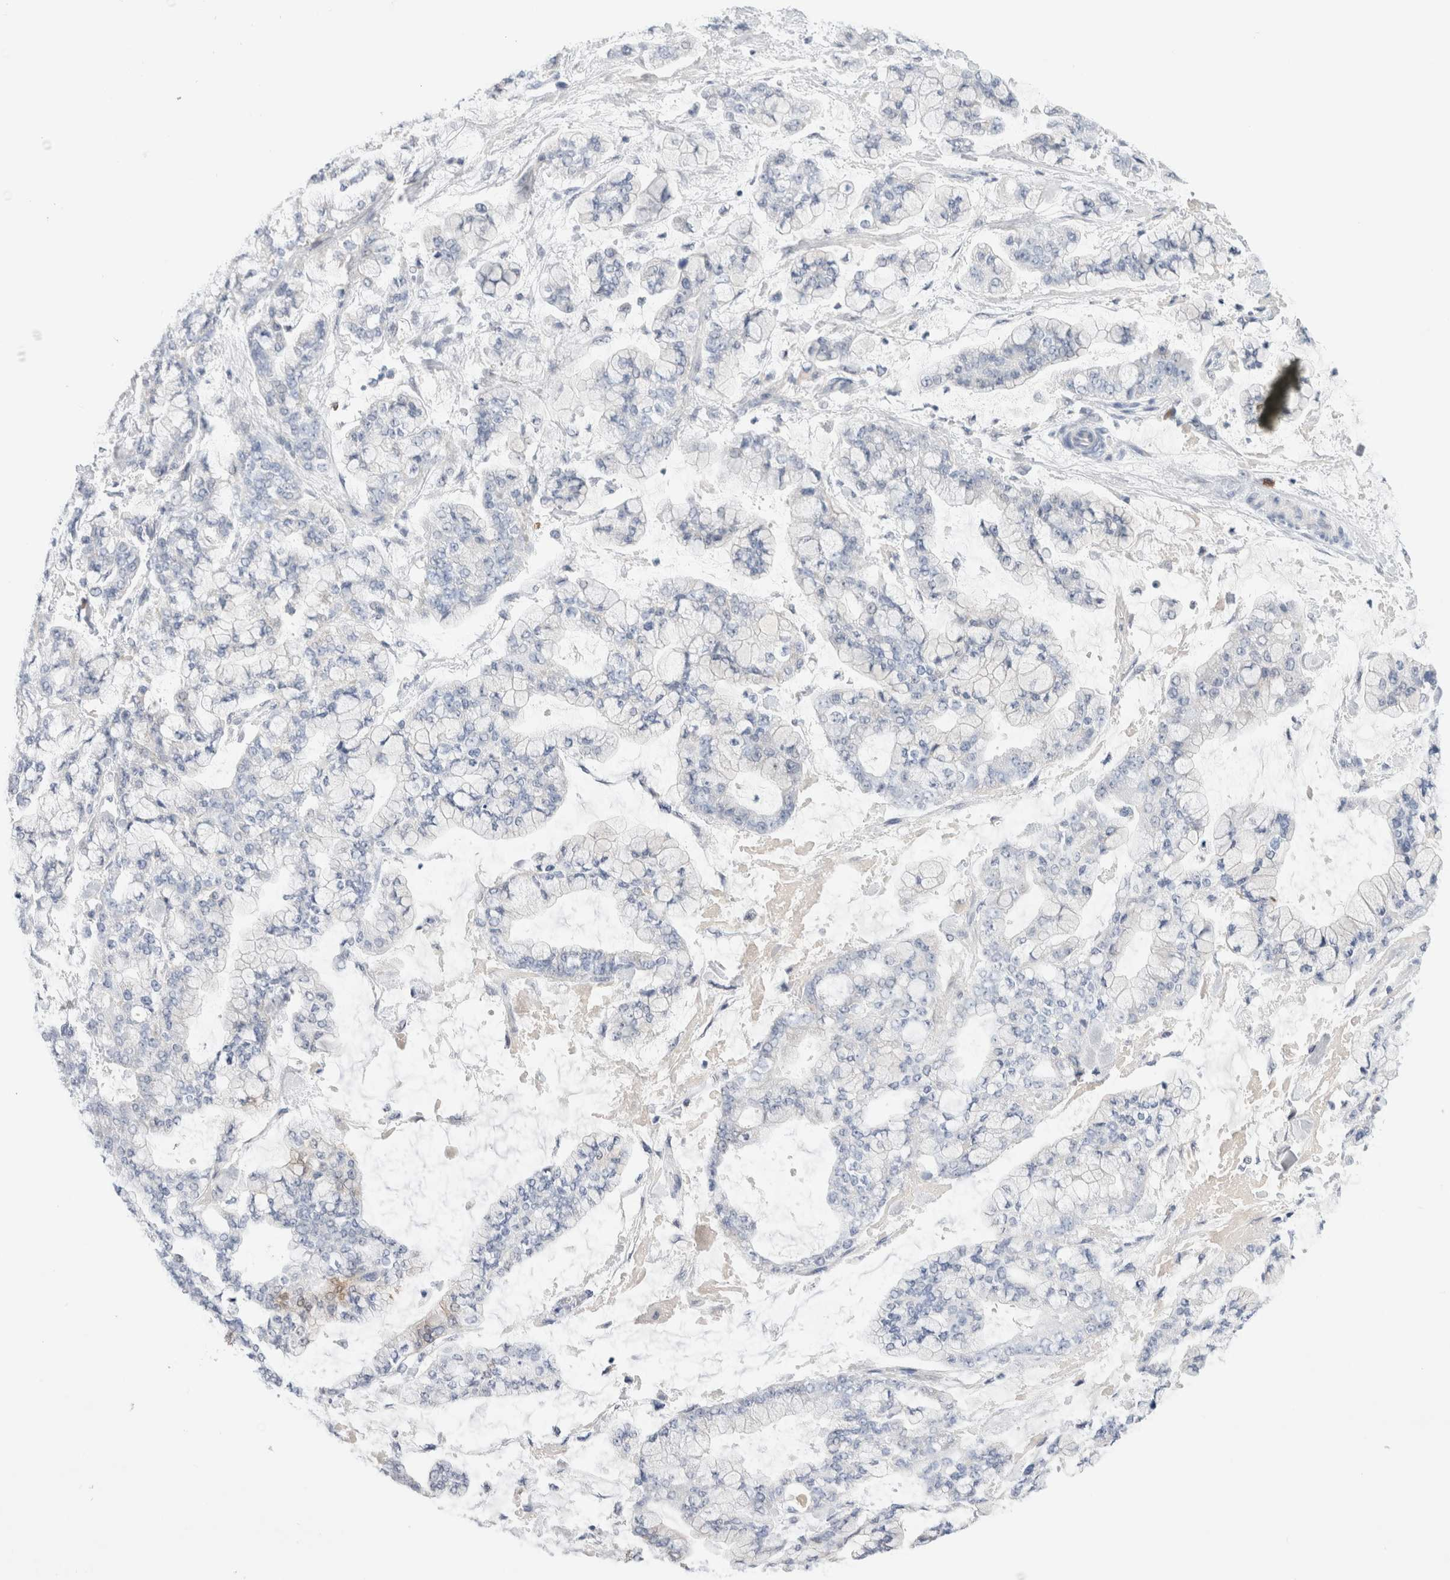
{"staining": {"intensity": "negative", "quantity": "none", "location": "none"}, "tissue": "stomach cancer", "cell_type": "Tumor cells", "image_type": "cancer", "snomed": [{"axis": "morphology", "description": "Normal tissue, NOS"}, {"axis": "morphology", "description": "Adenocarcinoma, NOS"}, {"axis": "topography", "description": "Stomach, upper"}, {"axis": "topography", "description": "Stomach"}], "caption": "This image is of adenocarcinoma (stomach) stained with immunohistochemistry (IHC) to label a protein in brown with the nuclei are counter-stained blue. There is no staining in tumor cells.", "gene": "SLC22A12", "patient": {"sex": "male", "age": 76}}